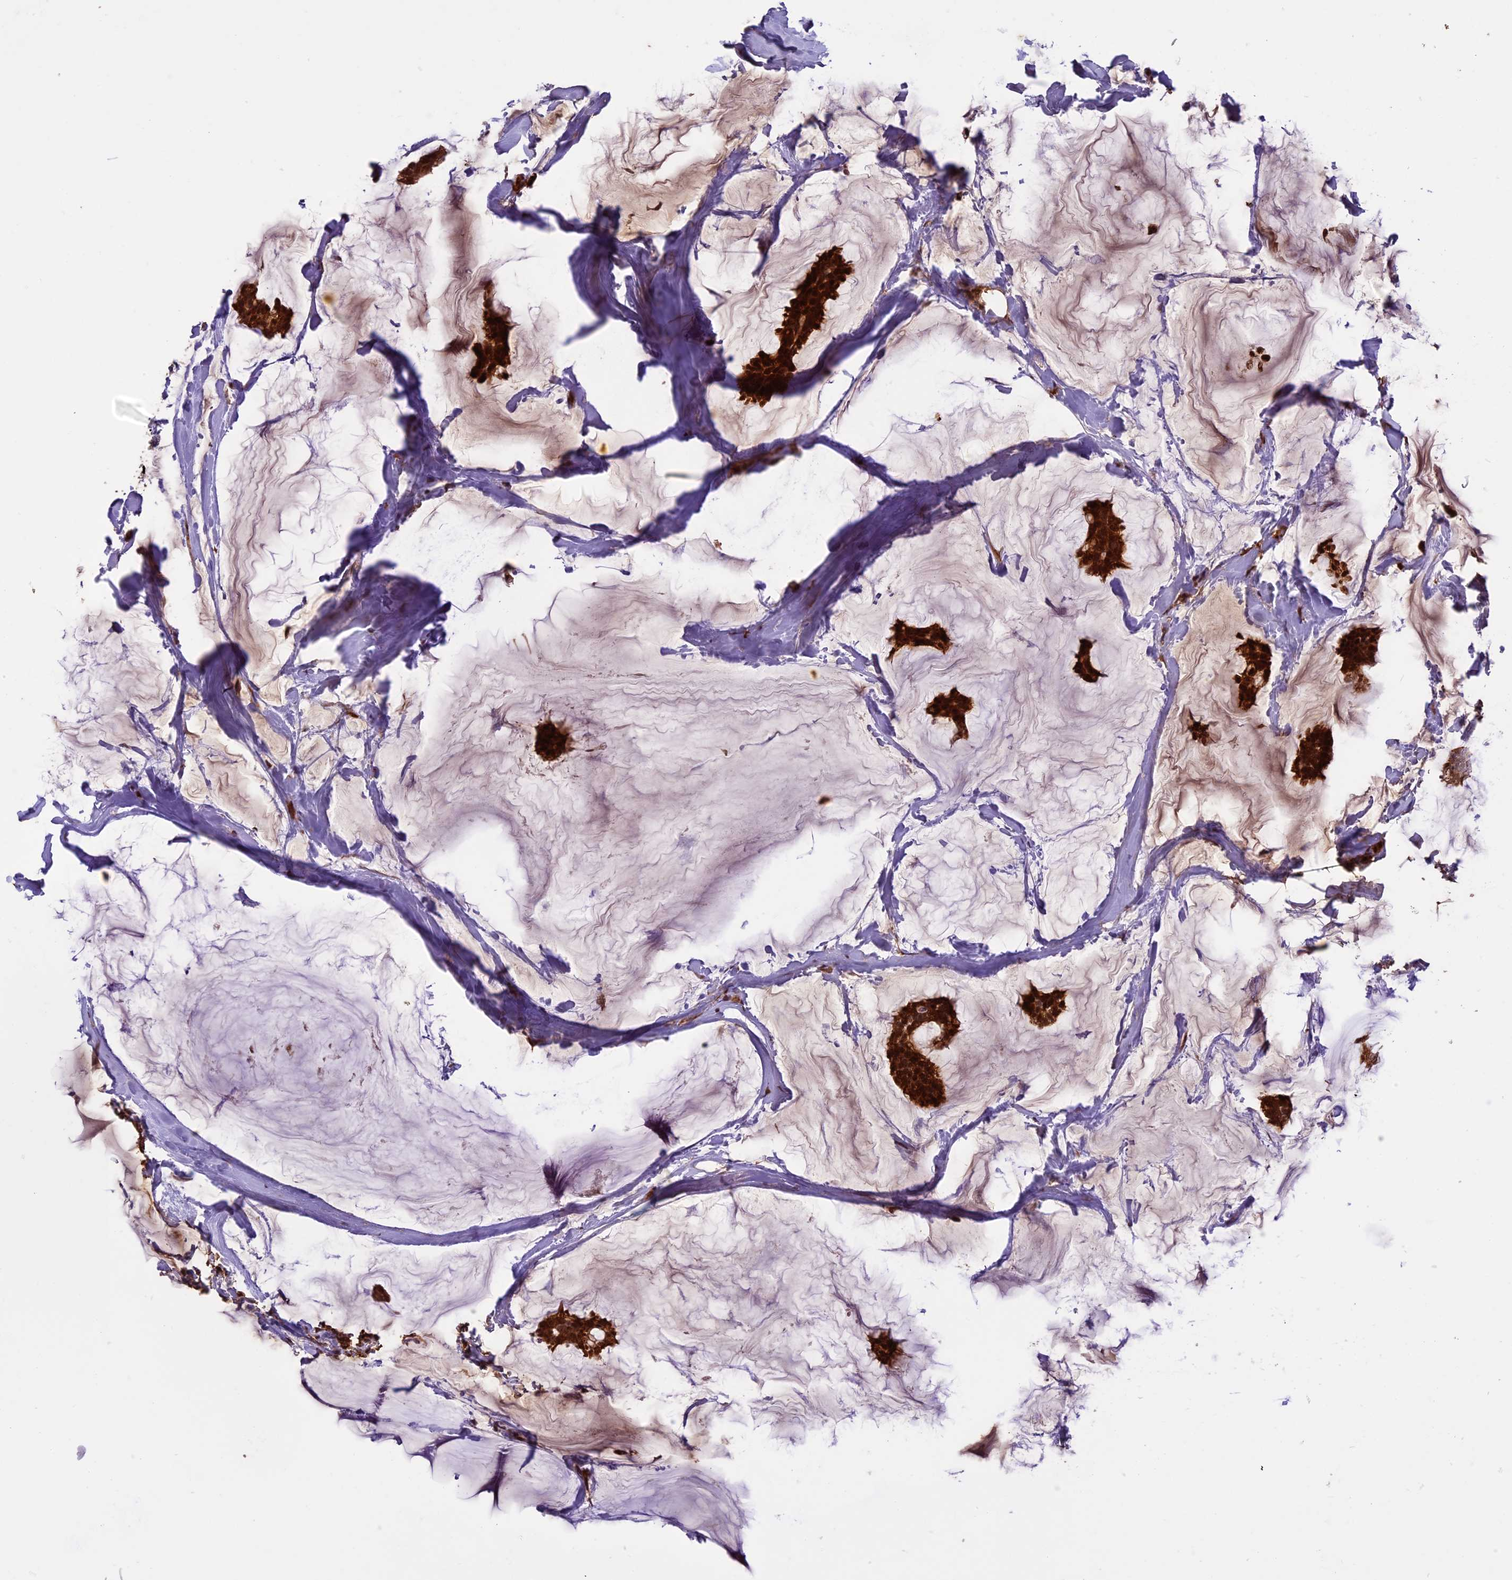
{"staining": {"intensity": "strong", "quantity": ">75%", "location": "cytoplasmic/membranous,nuclear"}, "tissue": "breast cancer", "cell_type": "Tumor cells", "image_type": "cancer", "snomed": [{"axis": "morphology", "description": "Duct carcinoma"}, {"axis": "topography", "description": "Breast"}], "caption": "IHC micrograph of intraductal carcinoma (breast) stained for a protein (brown), which exhibits high levels of strong cytoplasmic/membranous and nuclear staining in approximately >75% of tumor cells.", "gene": "ENHO", "patient": {"sex": "female", "age": 93}}